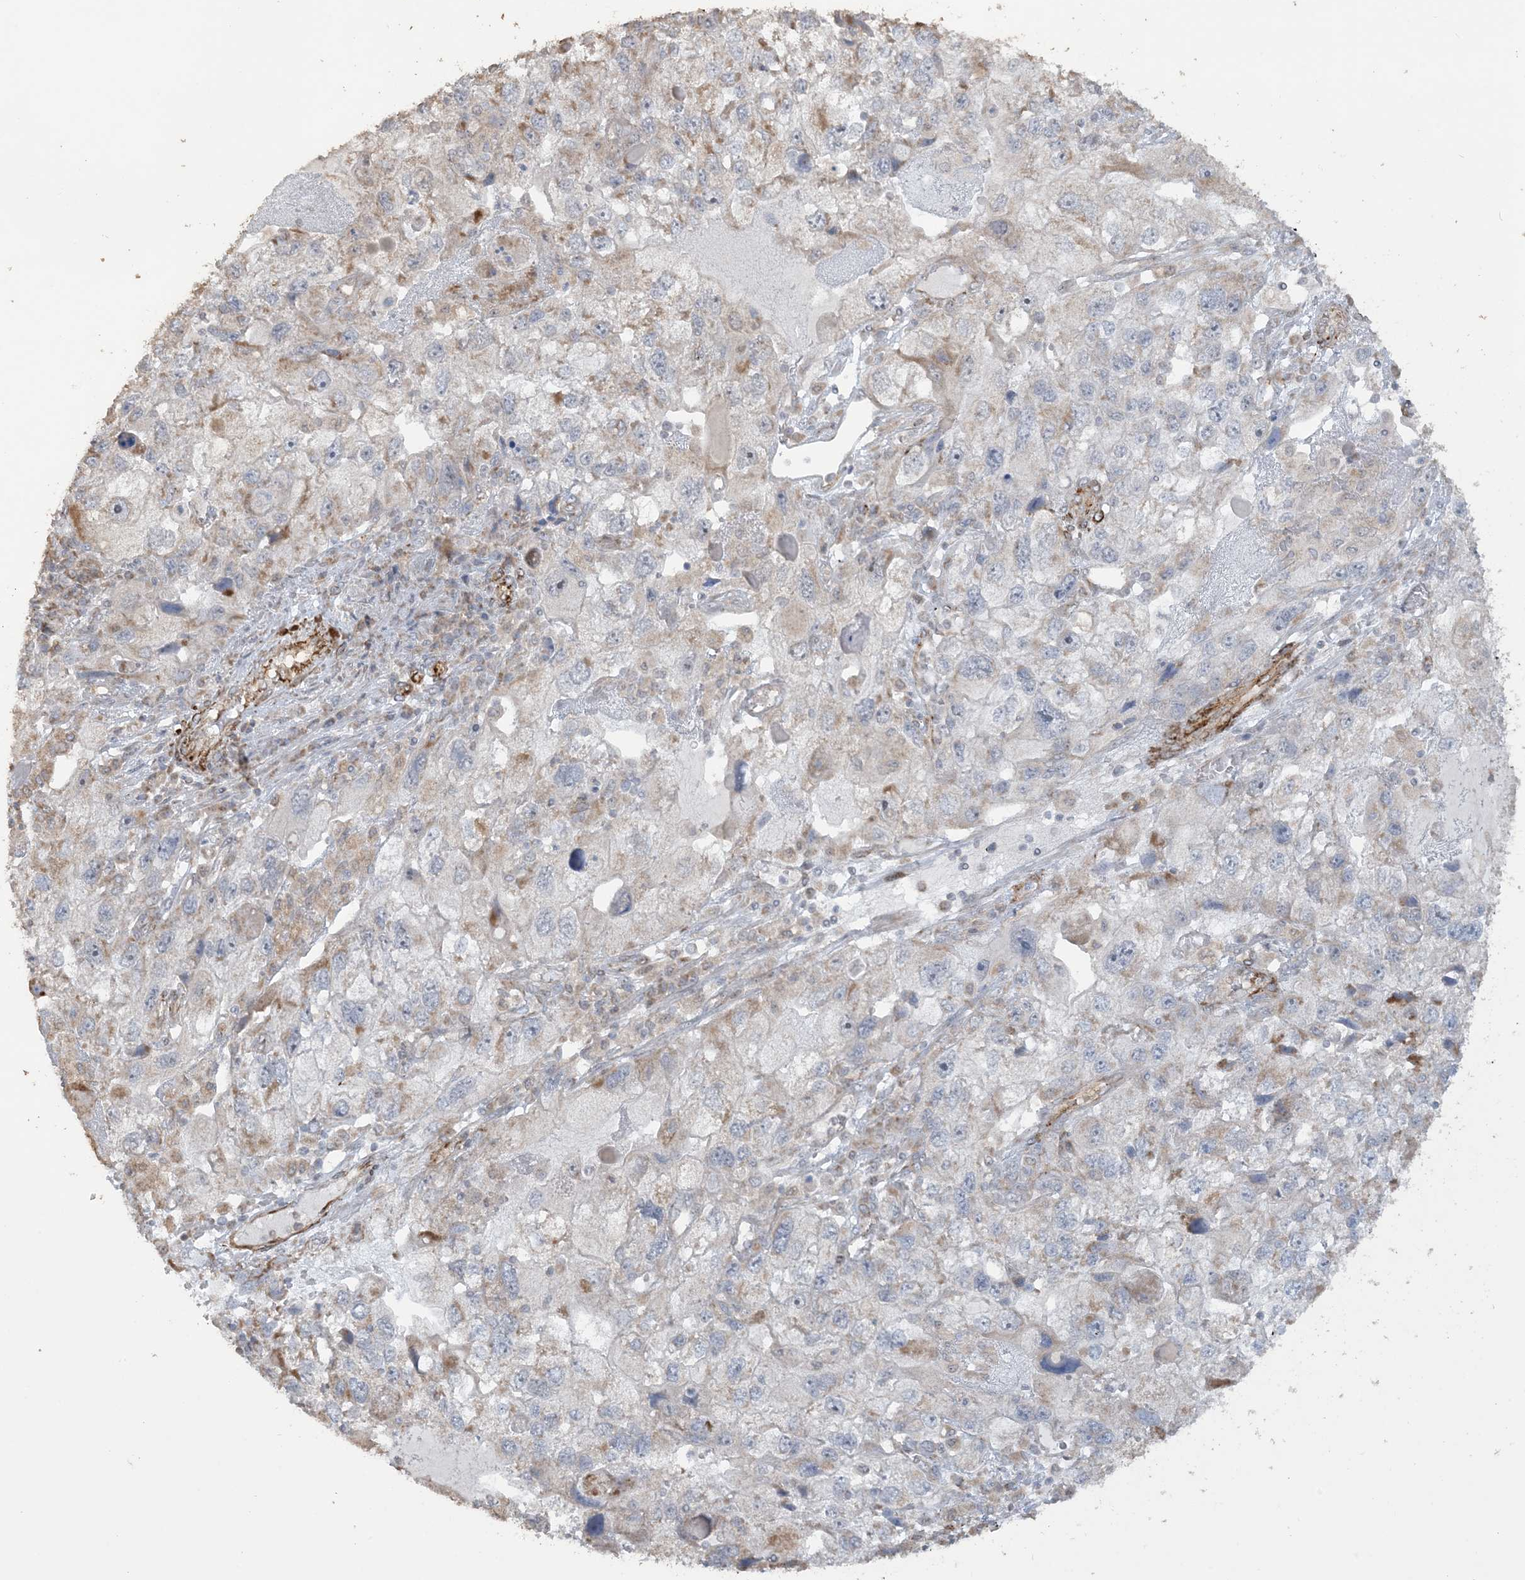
{"staining": {"intensity": "negative", "quantity": "none", "location": "none"}, "tissue": "endometrial cancer", "cell_type": "Tumor cells", "image_type": "cancer", "snomed": [{"axis": "morphology", "description": "Adenocarcinoma, NOS"}, {"axis": "topography", "description": "Endometrium"}], "caption": "The micrograph displays no significant positivity in tumor cells of adenocarcinoma (endometrial).", "gene": "AGA", "patient": {"sex": "female", "age": 49}}